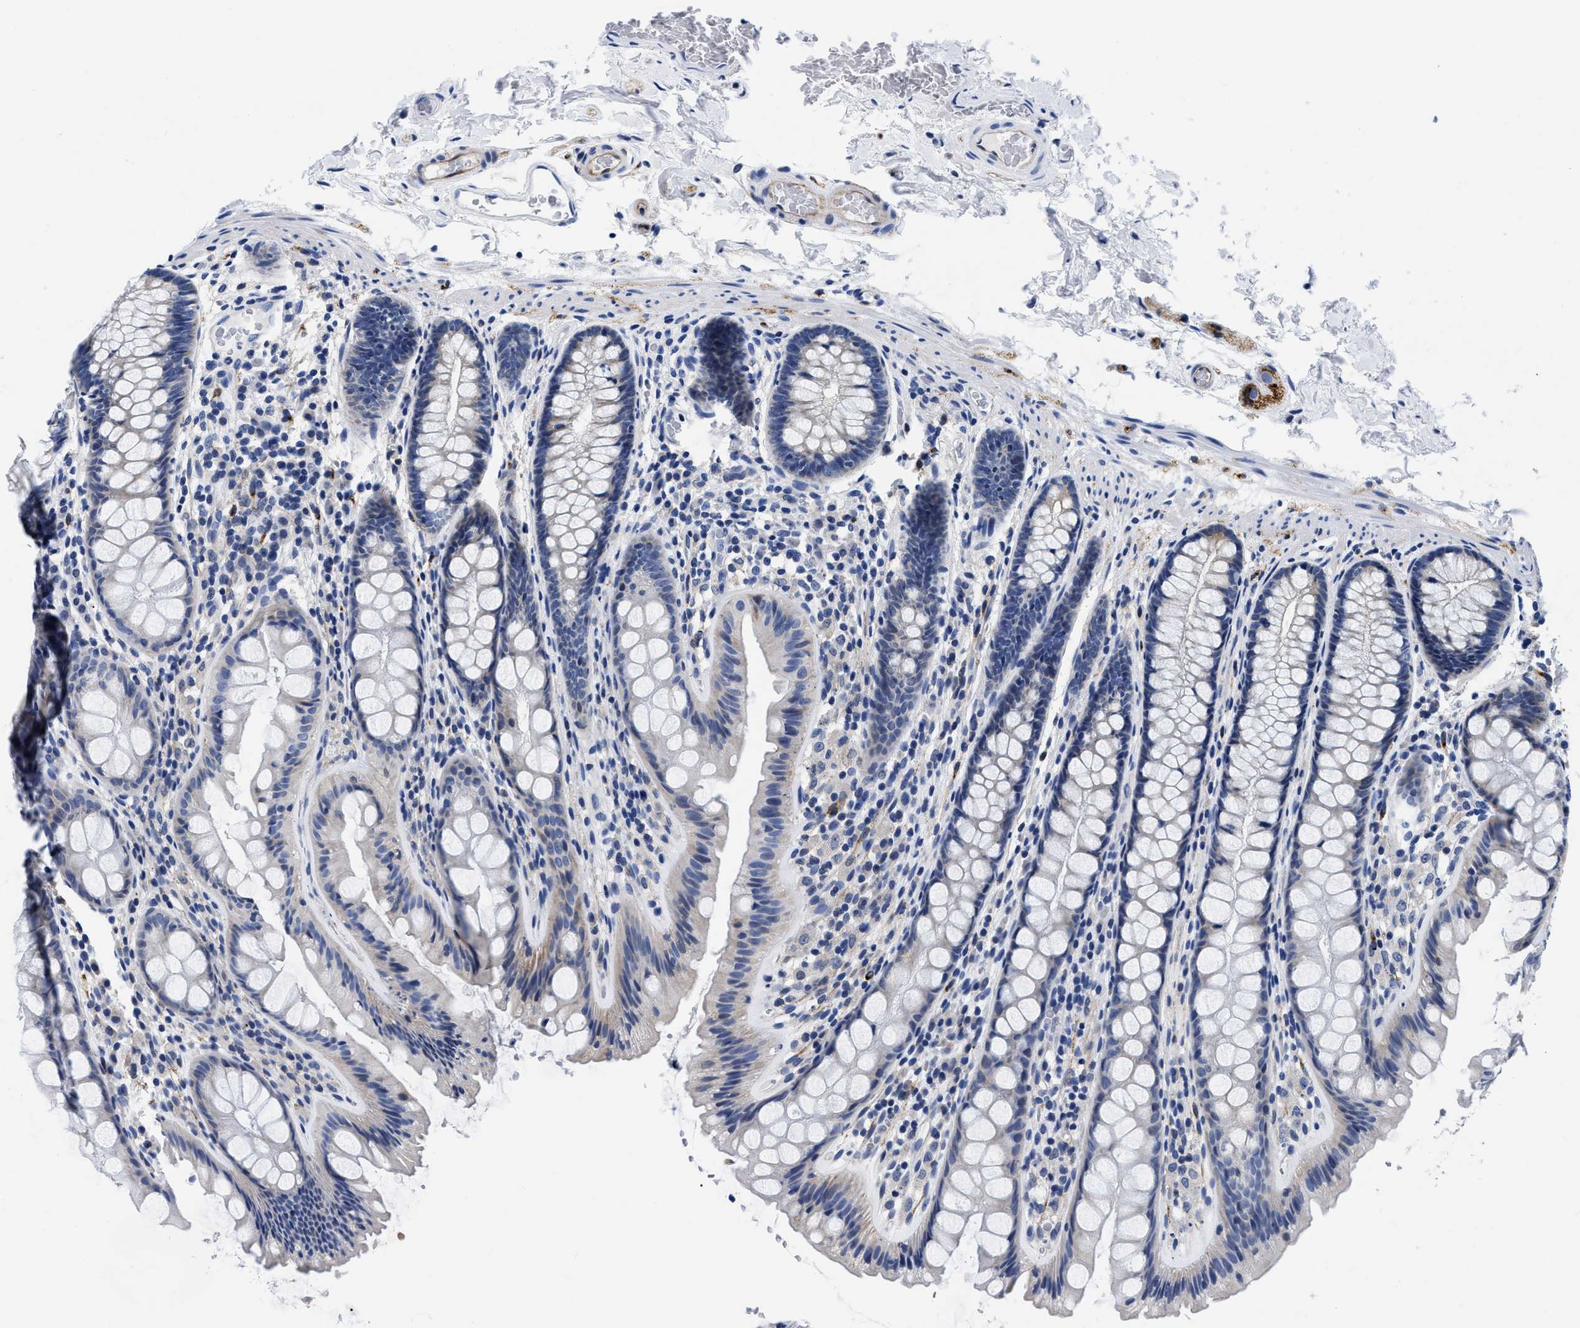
{"staining": {"intensity": "negative", "quantity": "none", "location": "none"}, "tissue": "colon", "cell_type": "Endothelial cells", "image_type": "normal", "snomed": [{"axis": "morphology", "description": "Normal tissue, NOS"}, {"axis": "topography", "description": "Colon"}], "caption": "This is an immunohistochemistry image of unremarkable colon. There is no expression in endothelial cells.", "gene": "SLC35F1", "patient": {"sex": "female", "age": 56}}